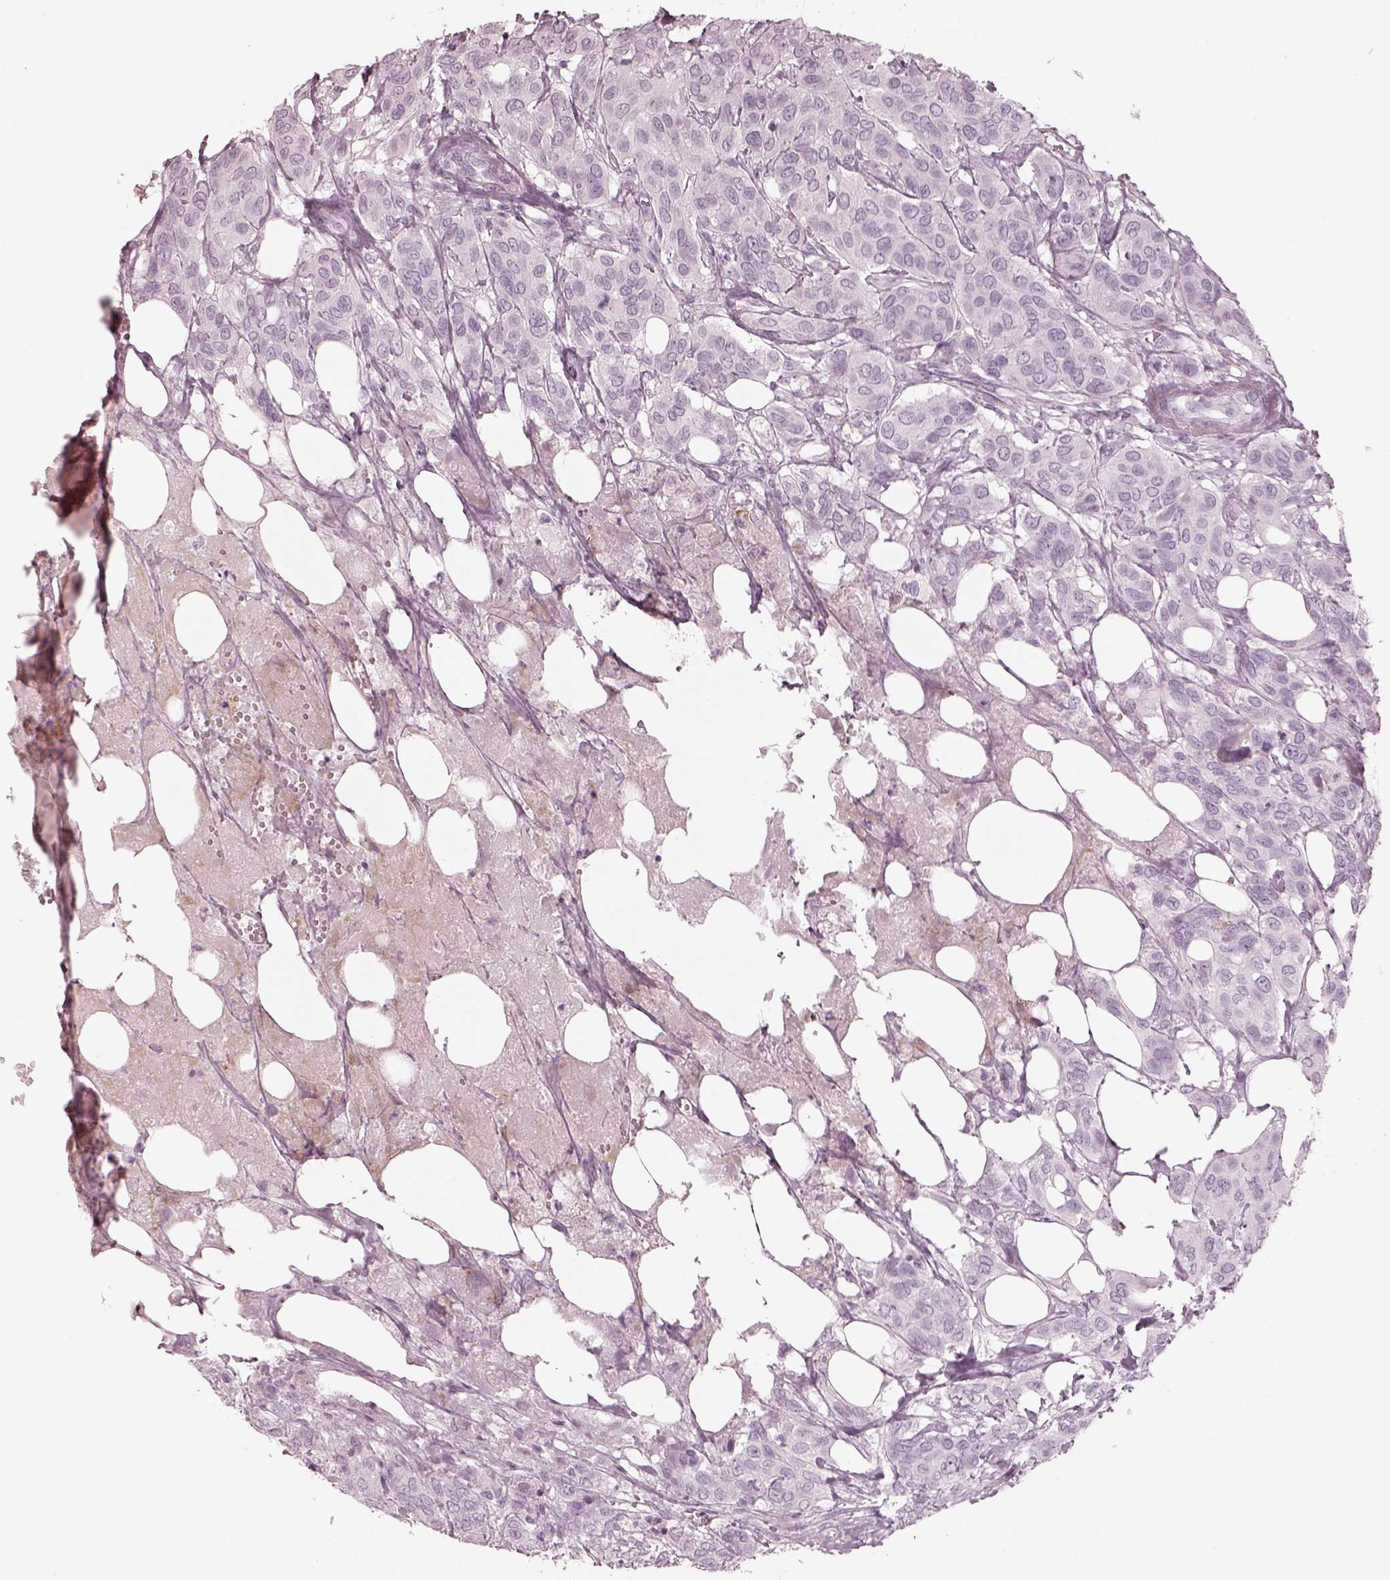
{"staining": {"intensity": "negative", "quantity": "none", "location": "none"}, "tissue": "urothelial cancer", "cell_type": "Tumor cells", "image_type": "cancer", "snomed": [{"axis": "morphology", "description": "Urothelial carcinoma, NOS"}, {"axis": "morphology", "description": "Urothelial carcinoma, High grade"}, {"axis": "topography", "description": "Urinary bladder"}], "caption": "High magnification brightfield microscopy of urothelial cancer stained with DAB (brown) and counterstained with hematoxylin (blue): tumor cells show no significant staining.", "gene": "OPN4", "patient": {"sex": "male", "age": 63}}